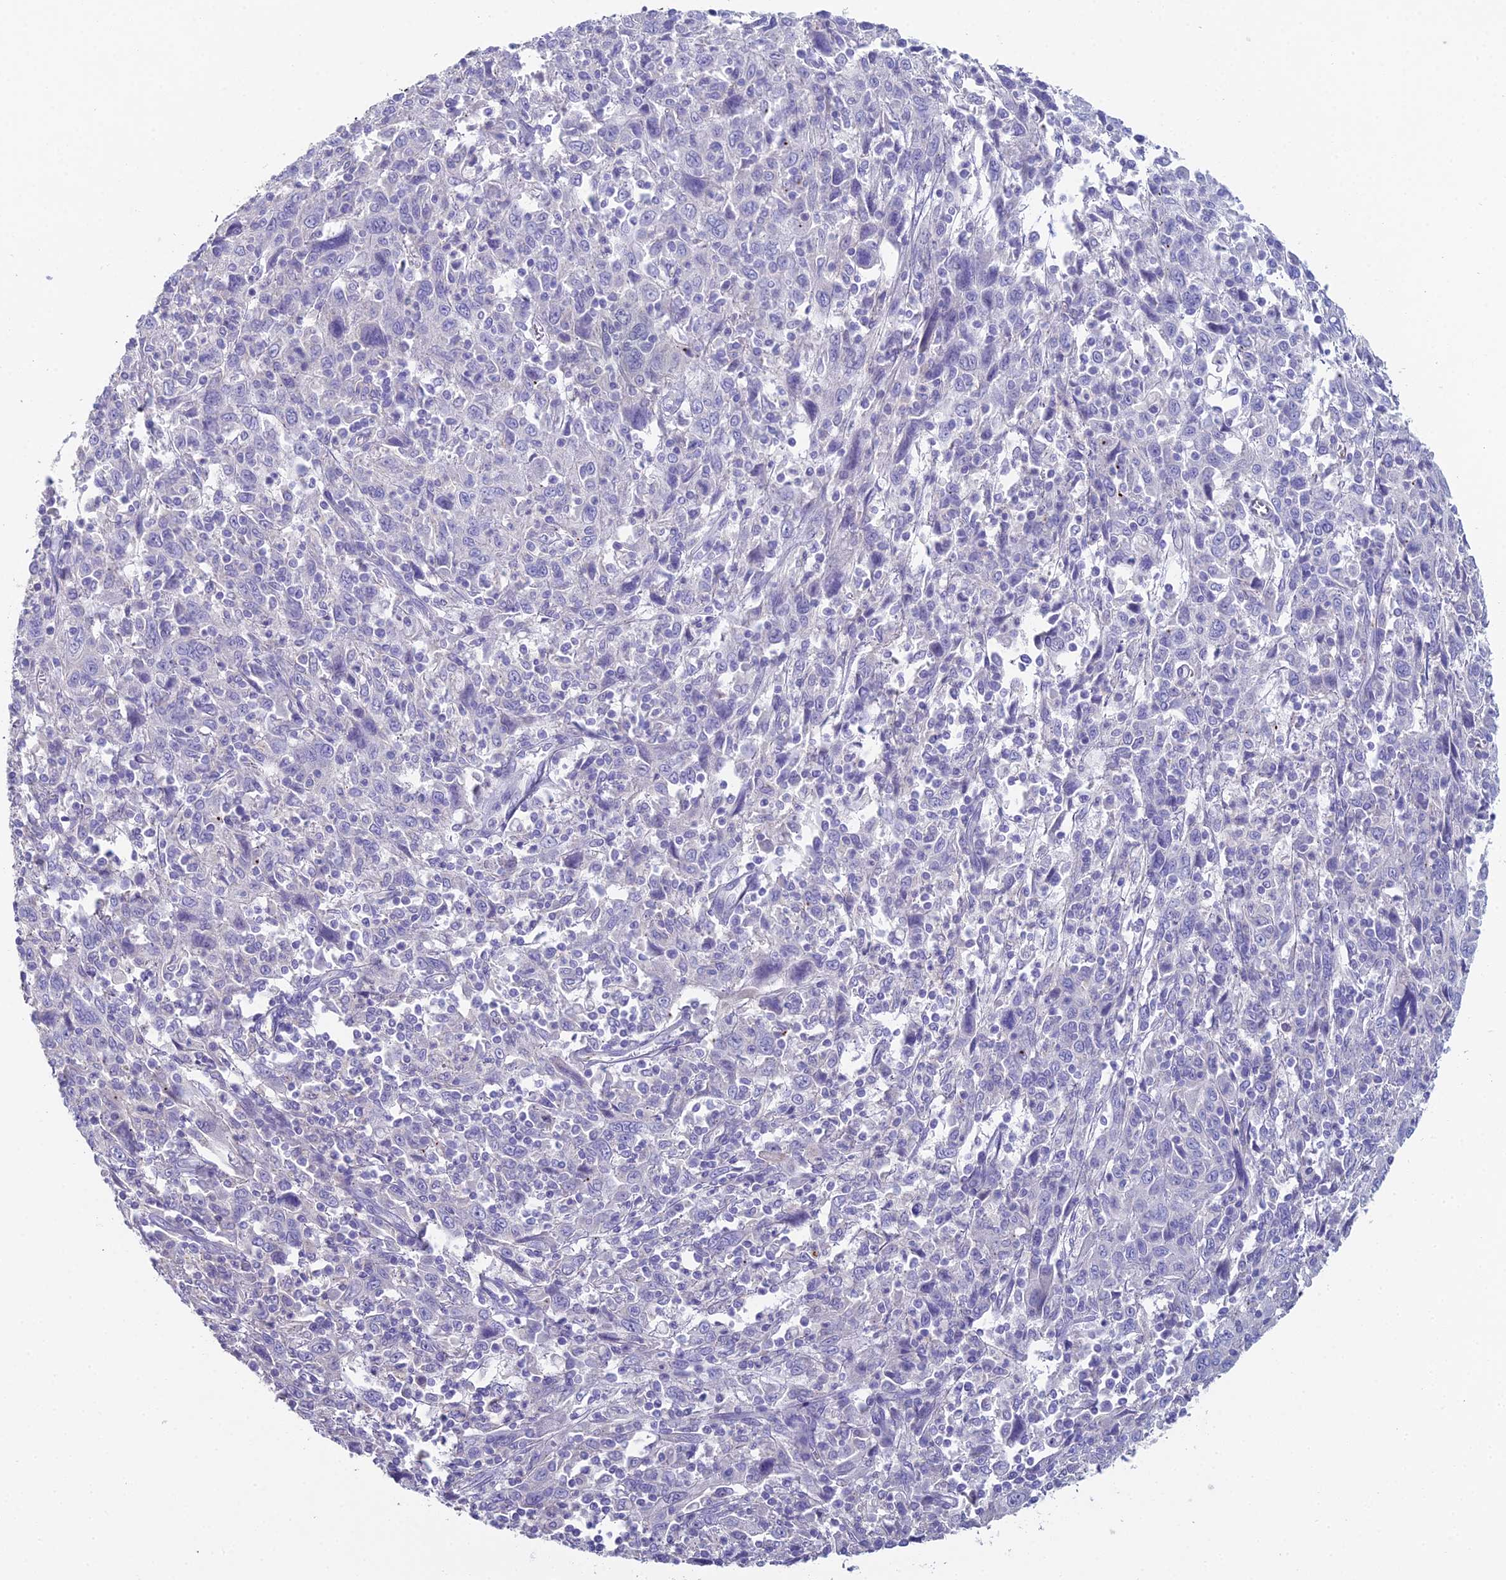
{"staining": {"intensity": "negative", "quantity": "none", "location": "none"}, "tissue": "cervical cancer", "cell_type": "Tumor cells", "image_type": "cancer", "snomed": [{"axis": "morphology", "description": "Squamous cell carcinoma, NOS"}, {"axis": "topography", "description": "Cervix"}], "caption": "Tumor cells are negative for brown protein staining in cervical cancer.", "gene": "NCAM1", "patient": {"sex": "female", "age": 46}}